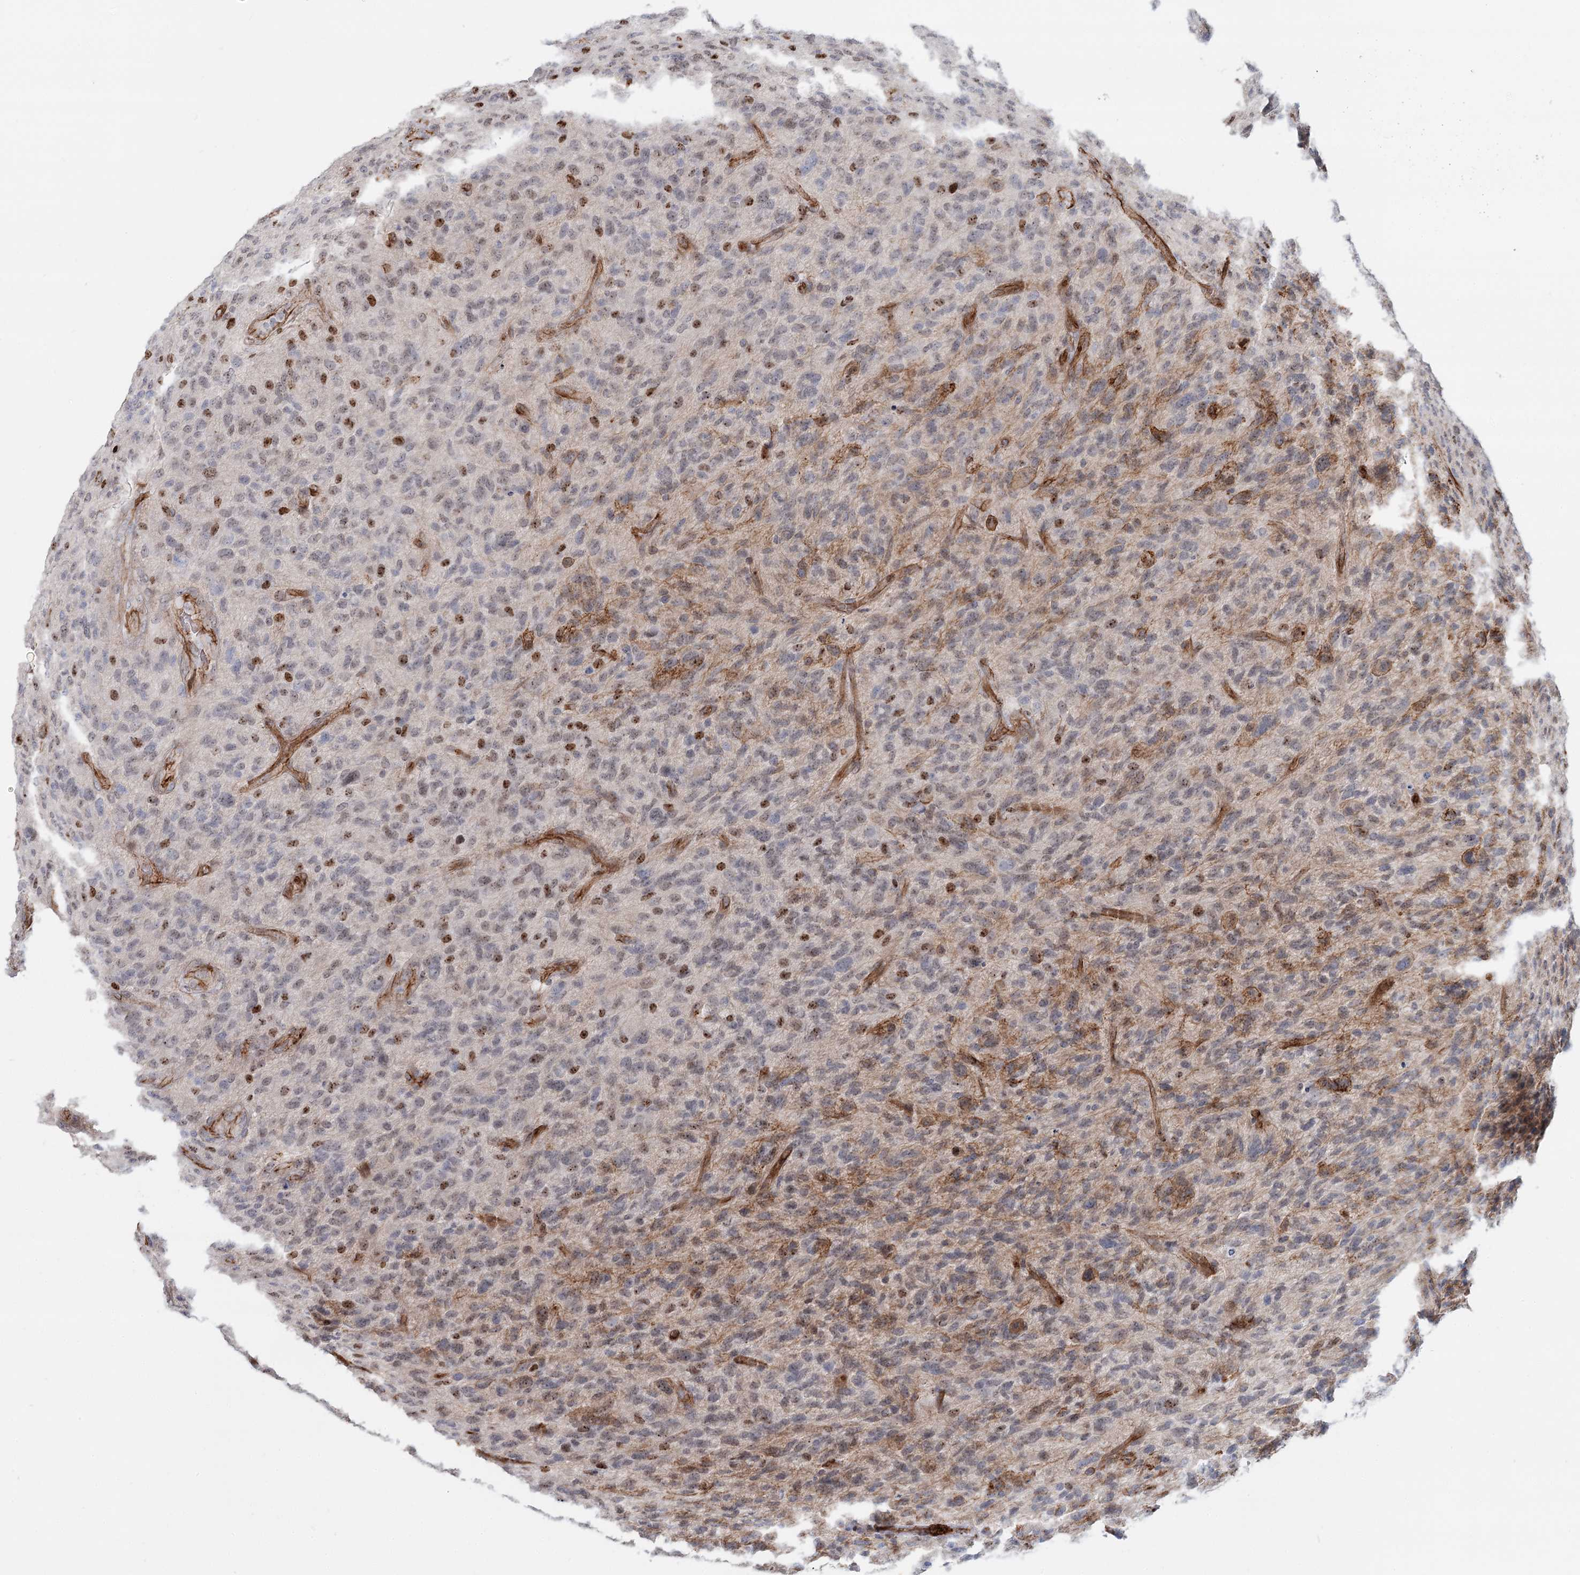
{"staining": {"intensity": "moderate", "quantity": "<25%", "location": "nuclear"}, "tissue": "glioma", "cell_type": "Tumor cells", "image_type": "cancer", "snomed": [{"axis": "morphology", "description": "Glioma, malignant, High grade"}, {"axis": "topography", "description": "Brain"}], "caption": "A histopathology image showing moderate nuclear positivity in about <25% of tumor cells in malignant glioma (high-grade), as visualized by brown immunohistochemical staining.", "gene": "ZFYVE28", "patient": {"sex": "male", "age": 47}}